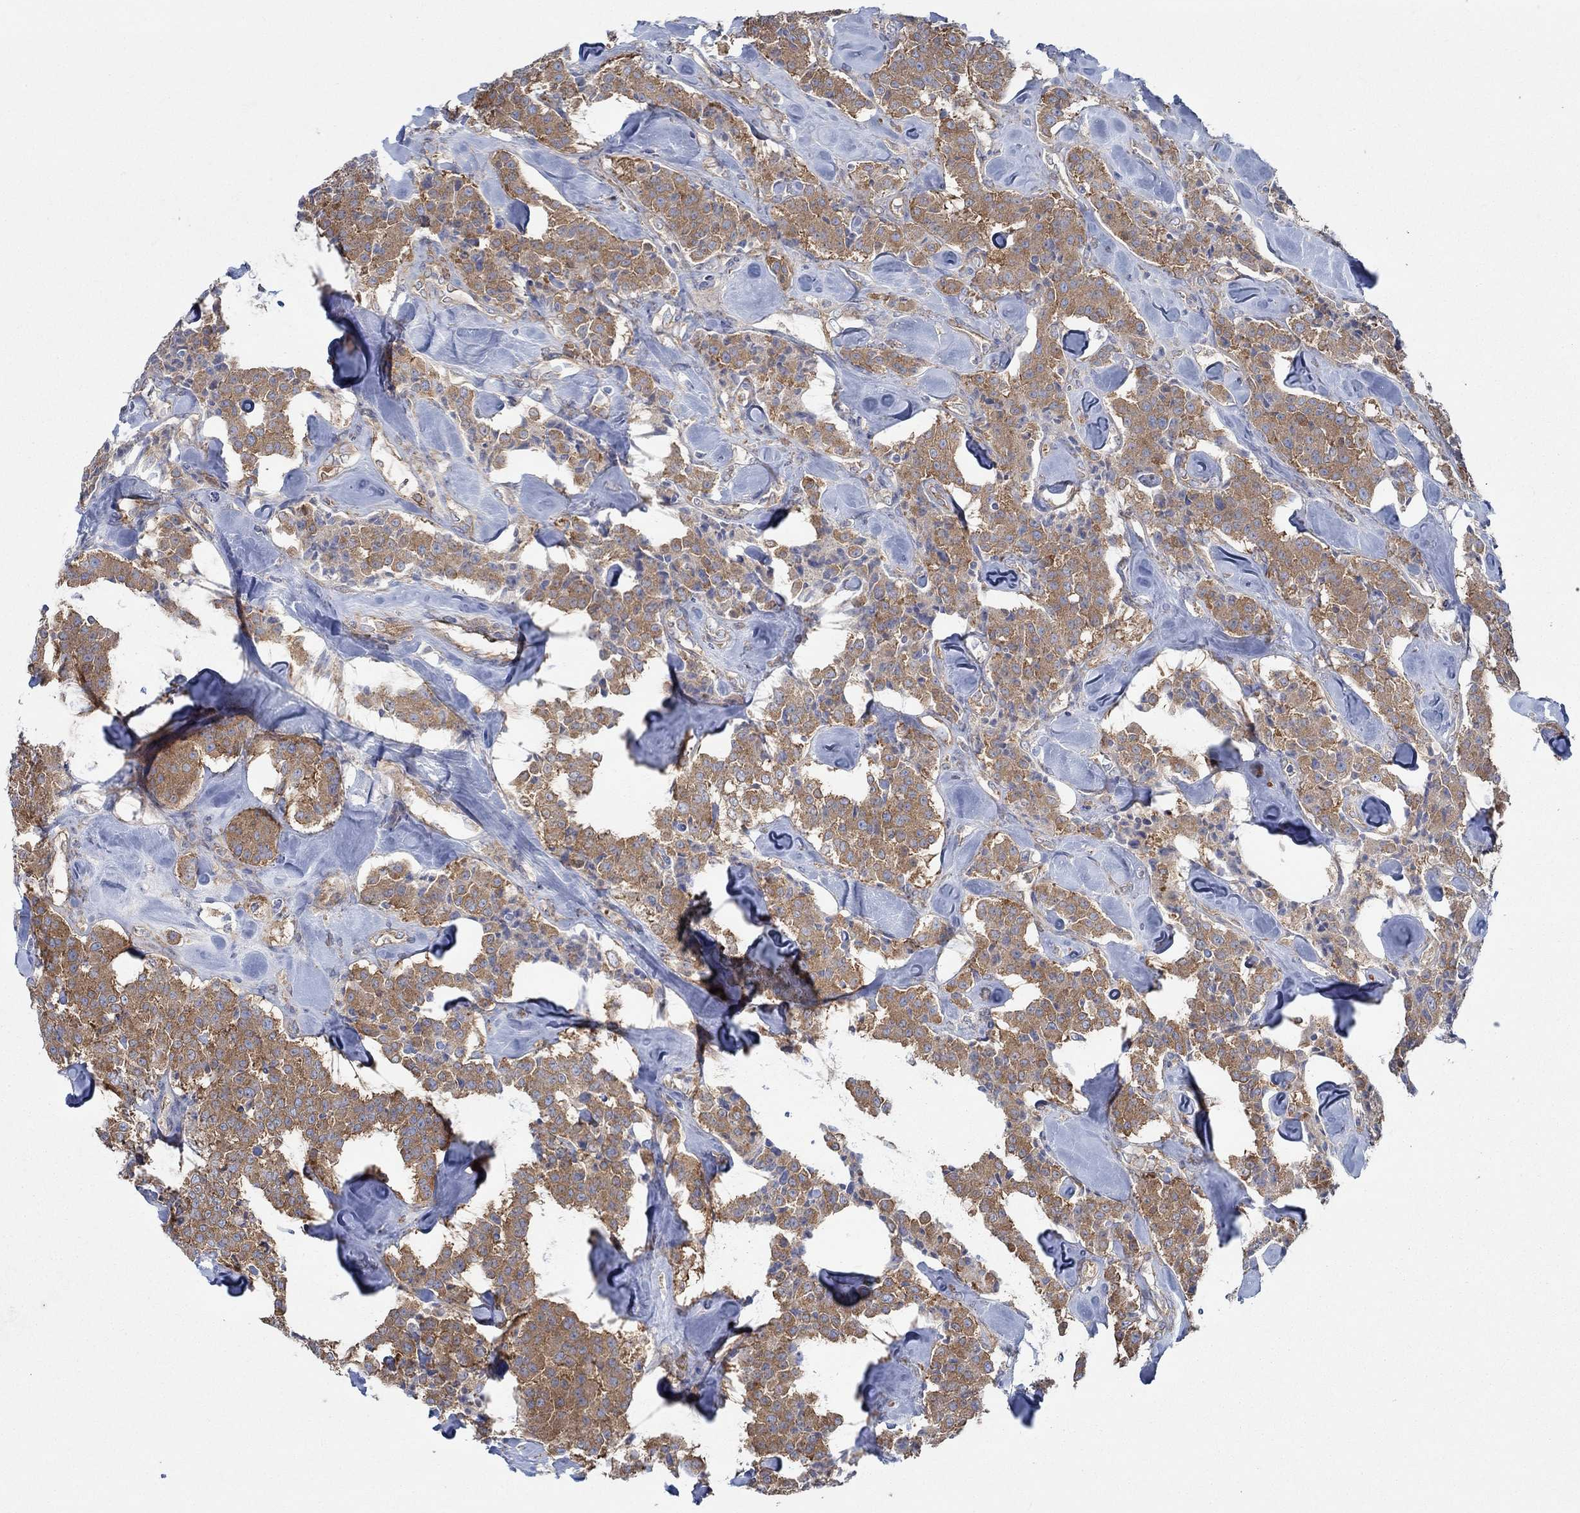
{"staining": {"intensity": "strong", "quantity": ">75%", "location": "cytoplasmic/membranous"}, "tissue": "carcinoid", "cell_type": "Tumor cells", "image_type": "cancer", "snomed": [{"axis": "morphology", "description": "Carcinoid, malignant, NOS"}, {"axis": "topography", "description": "Pancreas"}], "caption": "Immunohistochemical staining of carcinoid reveals high levels of strong cytoplasmic/membranous positivity in approximately >75% of tumor cells.", "gene": "SPAG9", "patient": {"sex": "male", "age": 41}}